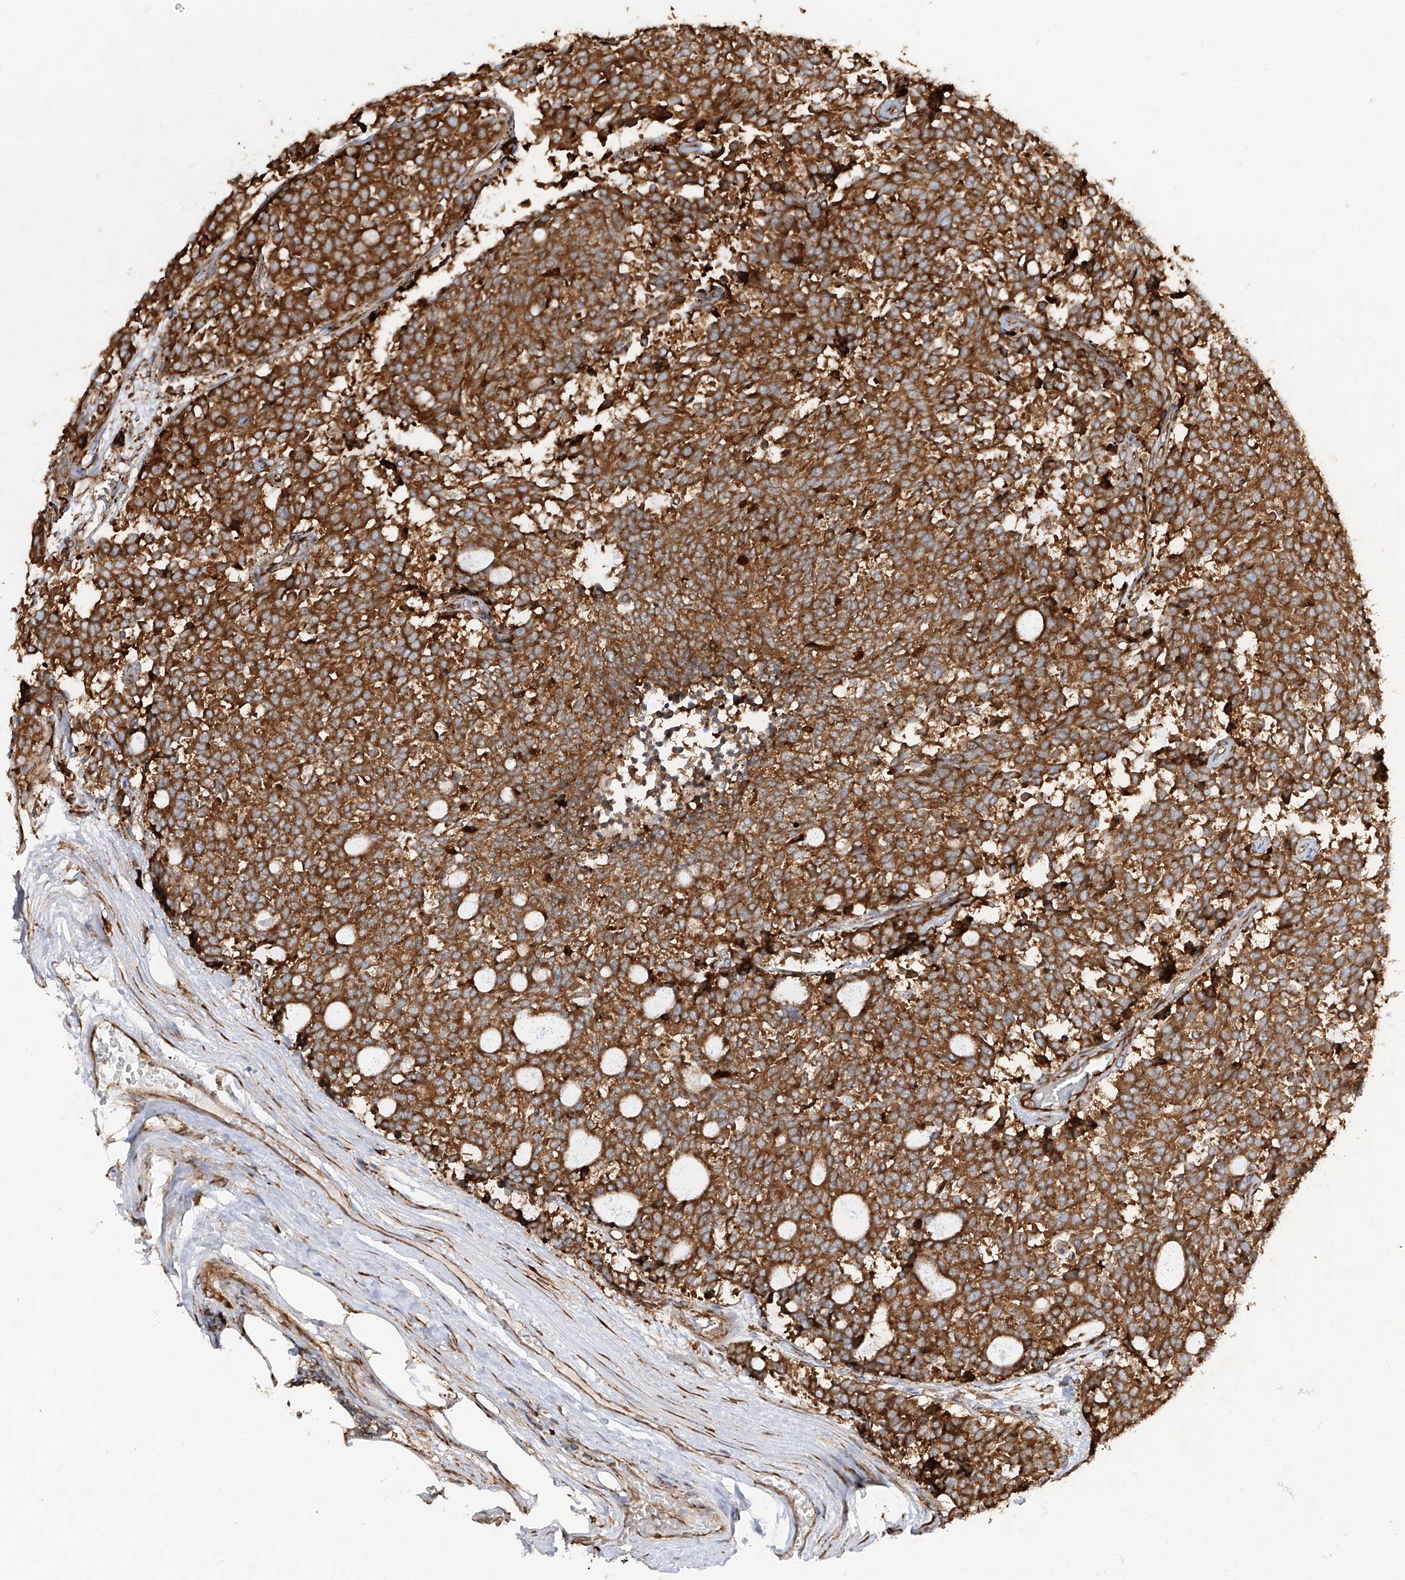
{"staining": {"intensity": "strong", "quantity": ">75%", "location": "cytoplasmic/membranous"}, "tissue": "carcinoid", "cell_type": "Tumor cells", "image_type": "cancer", "snomed": [{"axis": "morphology", "description": "Carcinoid, malignant, NOS"}, {"axis": "topography", "description": "Pancreas"}], "caption": "IHC micrograph of neoplastic tissue: carcinoid stained using IHC exhibits high levels of strong protein expression localized specifically in the cytoplasmic/membranous of tumor cells, appearing as a cytoplasmic/membranous brown color.", "gene": "RPS25", "patient": {"sex": "female", "age": 54}}